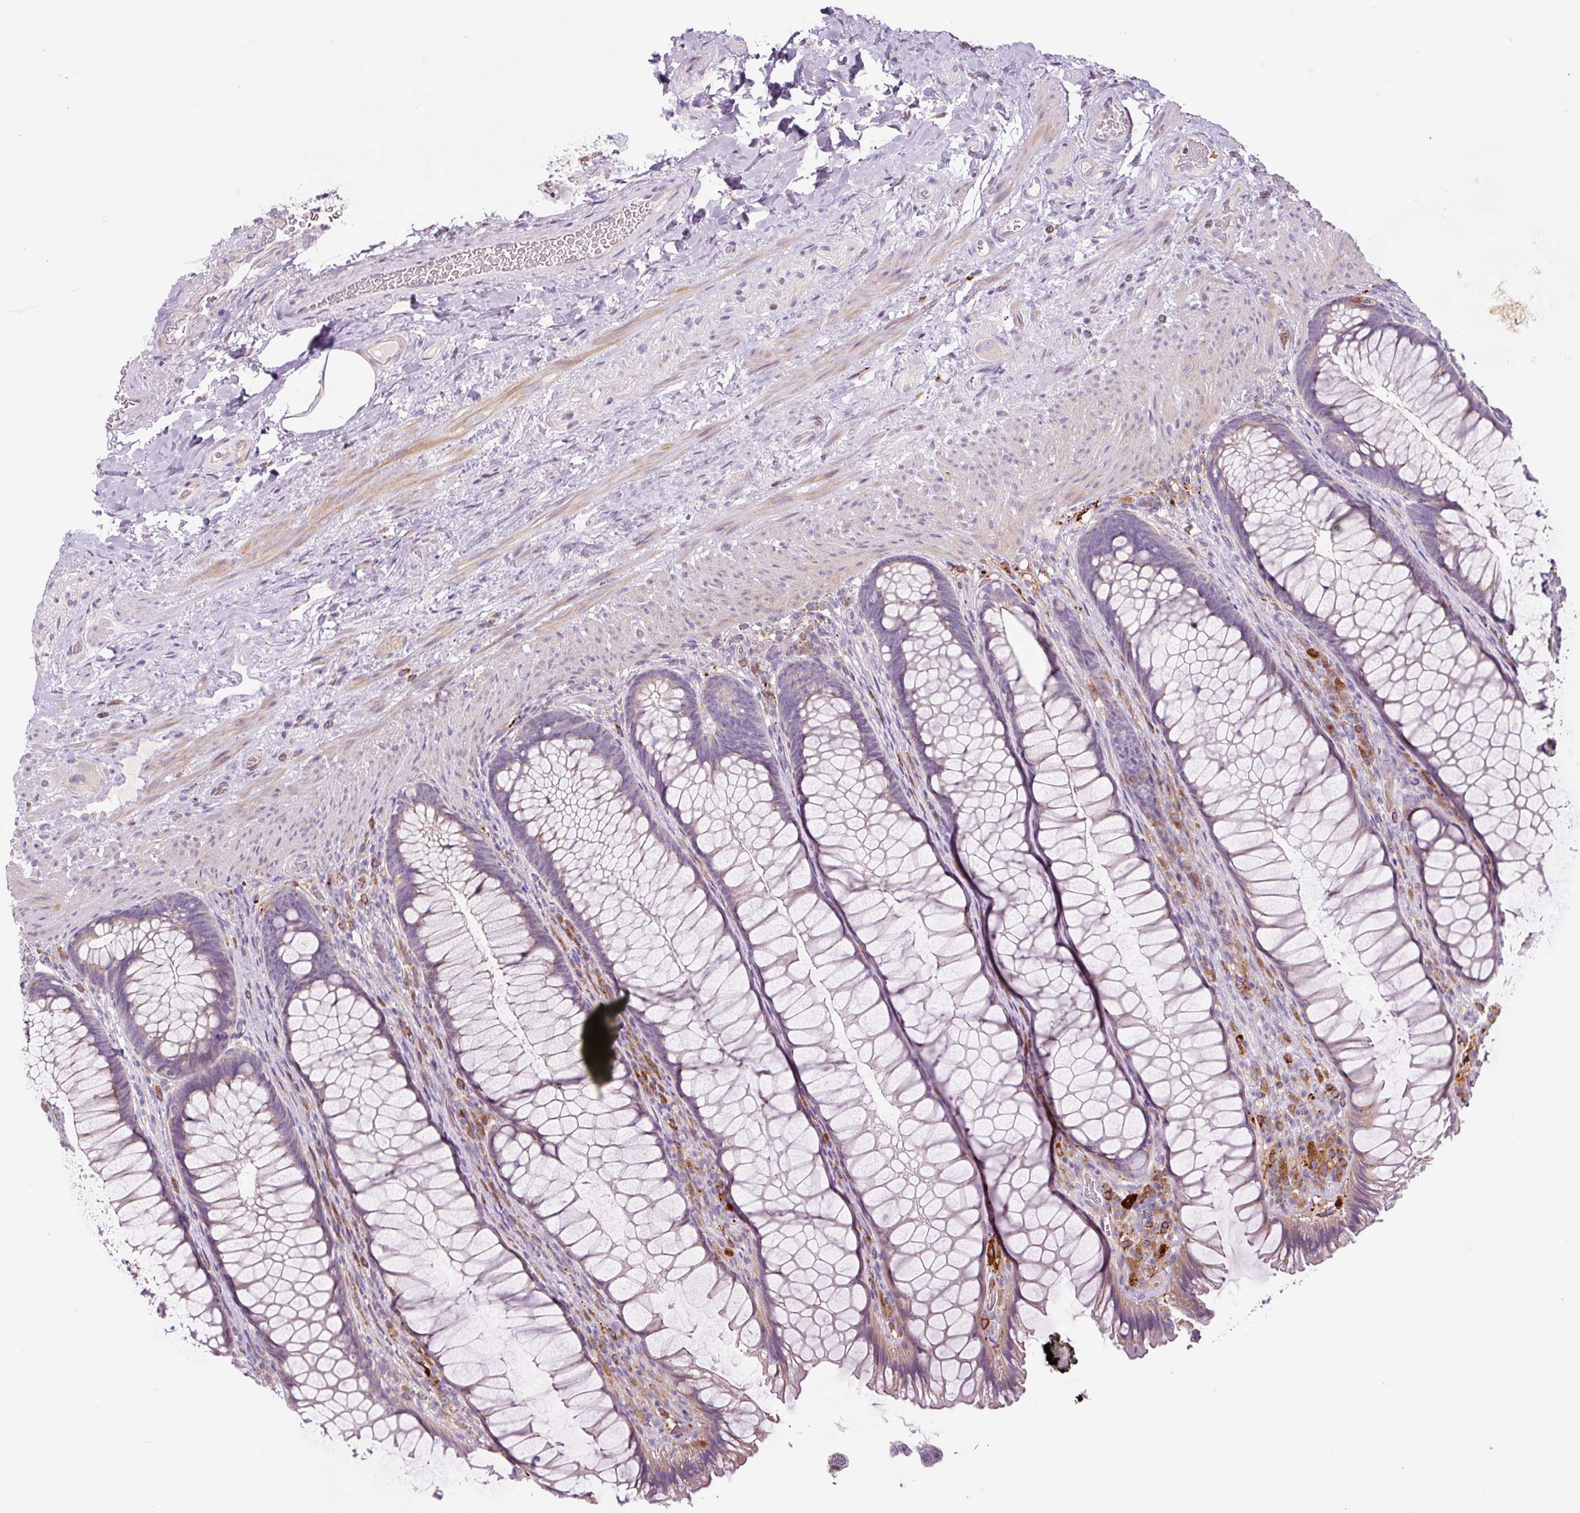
{"staining": {"intensity": "weak", "quantity": "25%-75%", "location": "cytoplasmic/membranous"}, "tissue": "rectum", "cell_type": "Glandular cells", "image_type": "normal", "snomed": [{"axis": "morphology", "description": "Normal tissue, NOS"}, {"axis": "topography", "description": "Rectum"}], "caption": "Rectum stained for a protein displays weak cytoplasmic/membranous positivity in glandular cells.", "gene": "FUT10", "patient": {"sex": "male", "age": 53}}